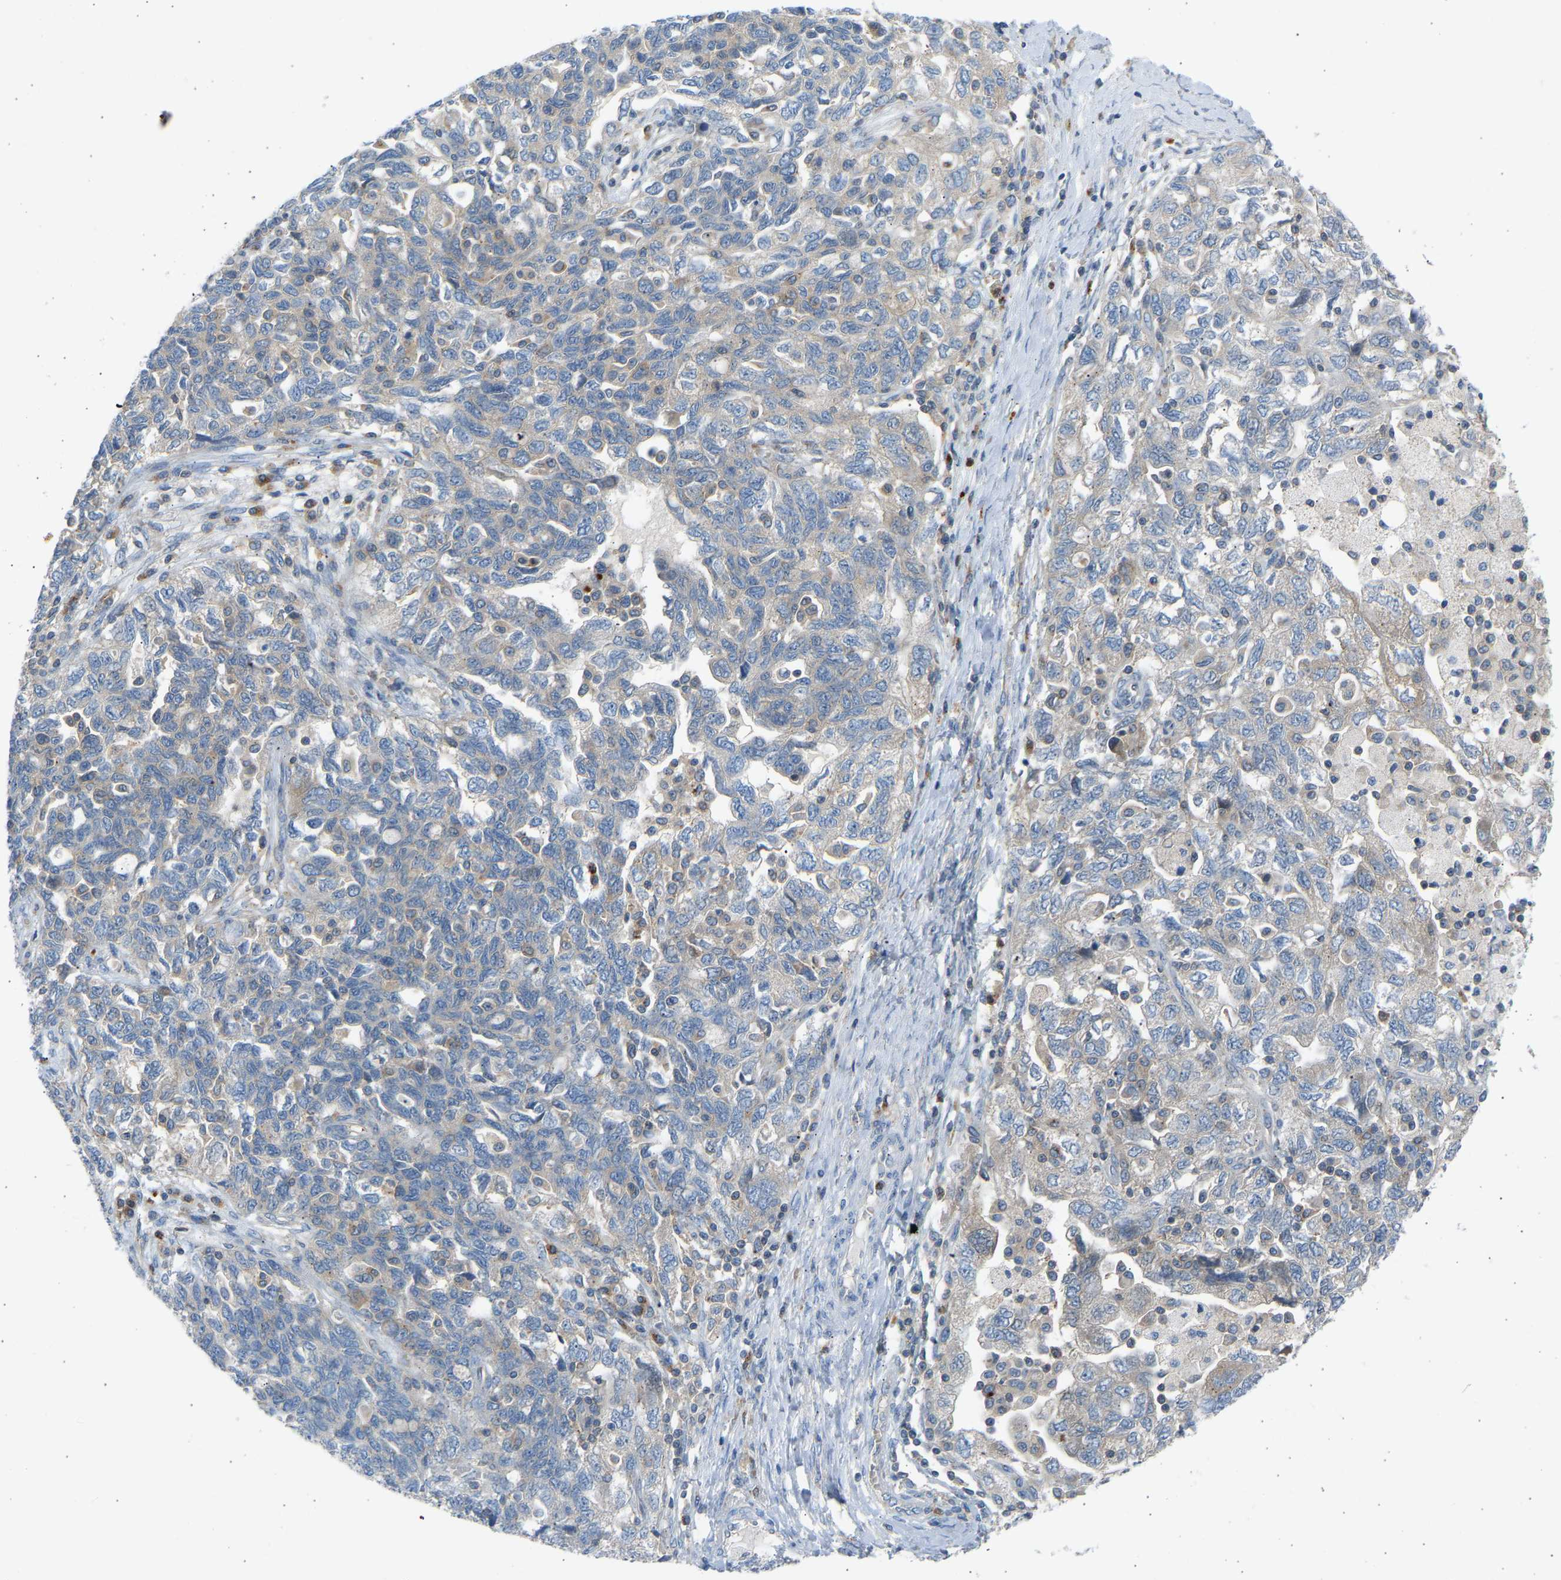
{"staining": {"intensity": "weak", "quantity": "<25%", "location": "cytoplasmic/membranous"}, "tissue": "ovarian cancer", "cell_type": "Tumor cells", "image_type": "cancer", "snomed": [{"axis": "morphology", "description": "Carcinoma, NOS"}, {"axis": "morphology", "description": "Cystadenocarcinoma, serous, NOS"}, {"axis": "topography", "description": "Ovary"}], "caption": "A photomicrograph of human ovarian cancer is negative for staining in tumor cells.", "gene": "TRIM50", "patient": {"sex": "female", "age": 69}}